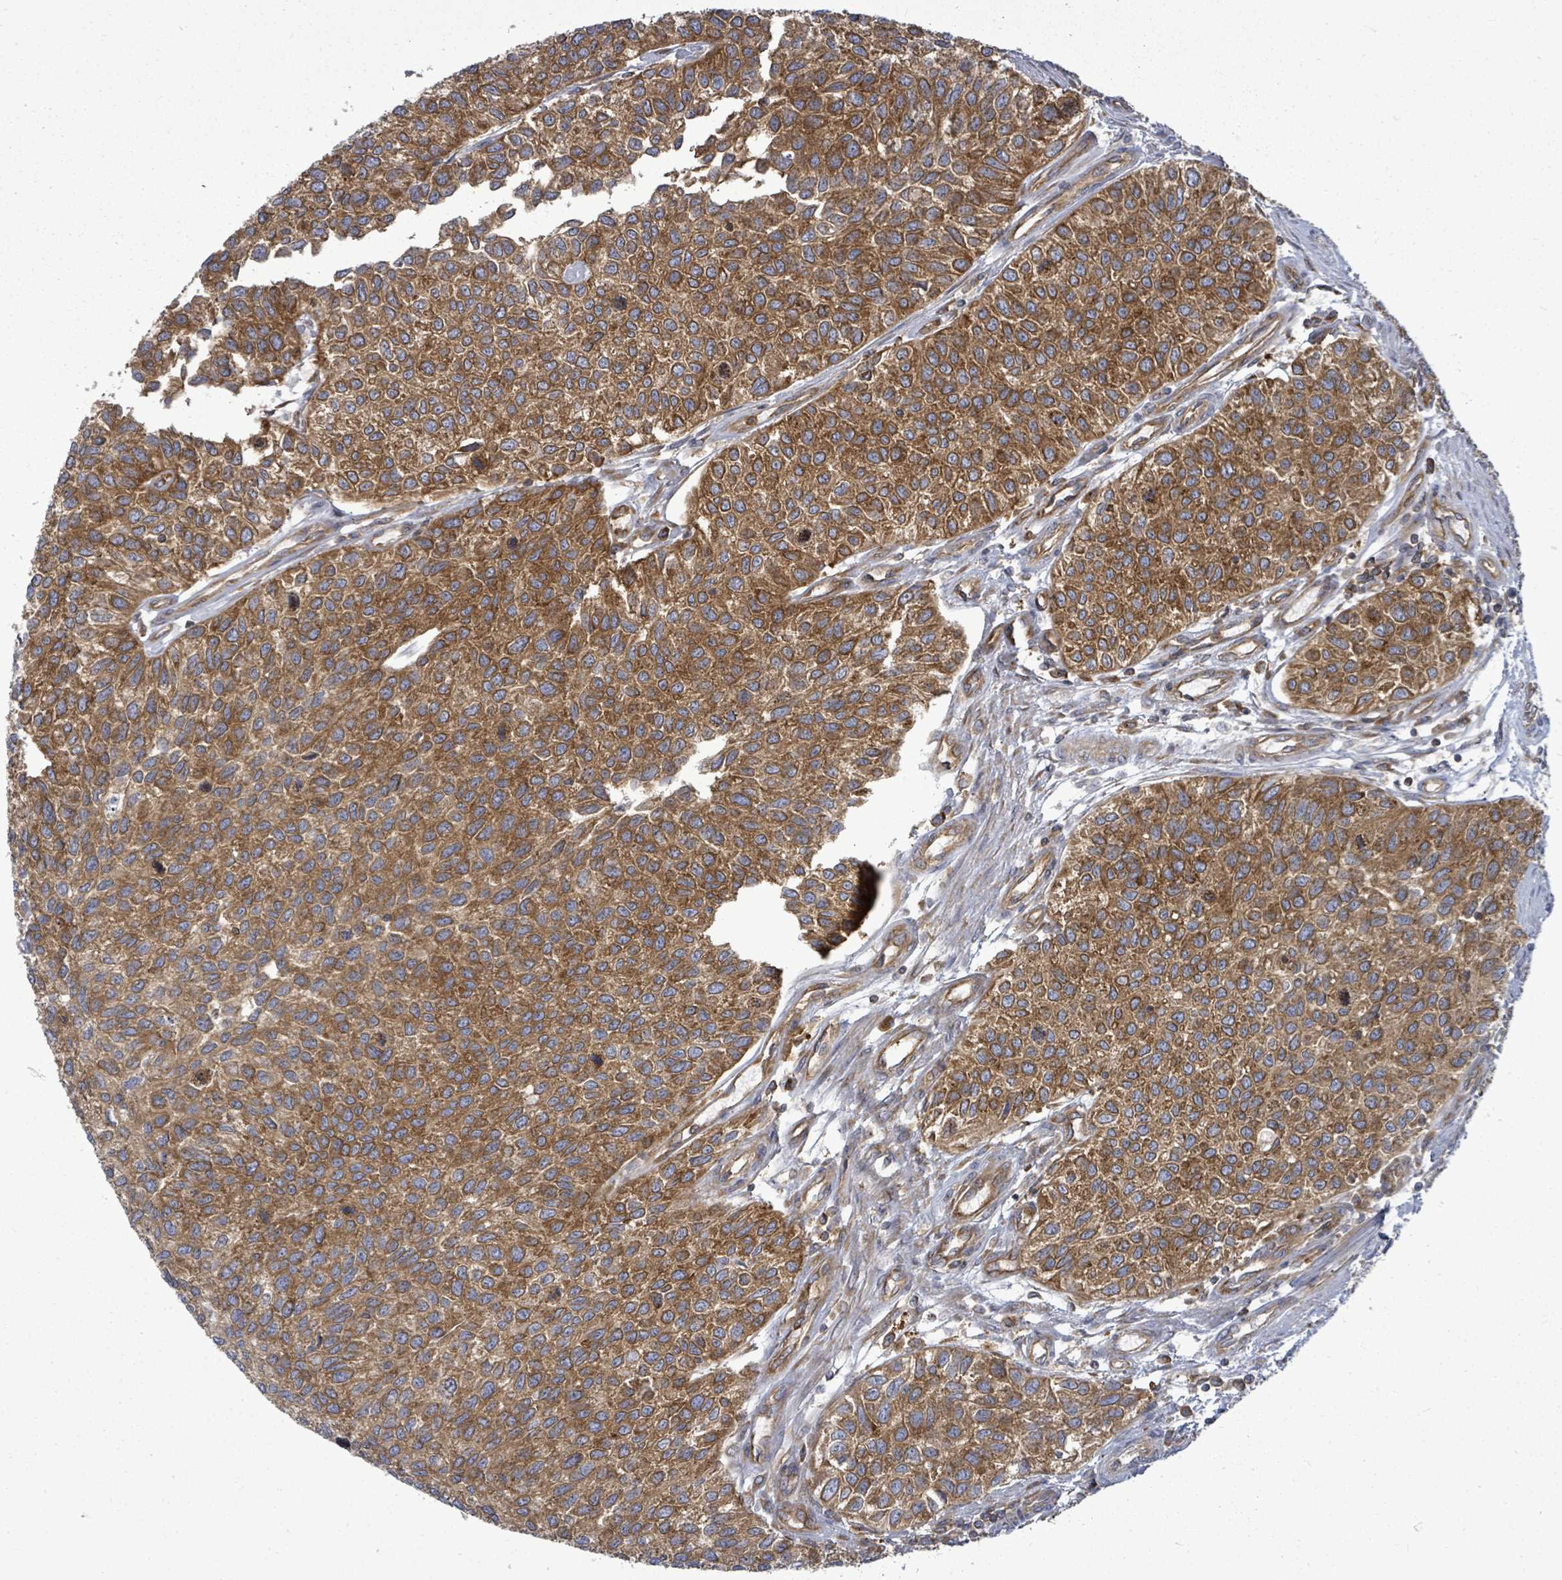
{"staining": {"intensity": "strong", "quantity": ">75%", "location": "cytoplasmic/membranous"}, "tissue": "urothelial cancer", "cell_type": "Tumor cells", "image_type": "cancer", "snomed": [{"axis": "morphology", "description": "Urothelial carcinoma, NOS"}, {"axis": "topography", "description": "Urinary bladder"}], "caption": "Immunohistochemistry image of neoplastic tissue: transitional cell carcinoma stained using immunohistochemistry exhibits high levels of strong protein expression localized specifically in the cytoplasmic/membranous of tumor cells, appearing as a cytoplasmic/membranous brown color.", "gene": "EIF3C", "patient": {"sex": "male", "age": 55}}